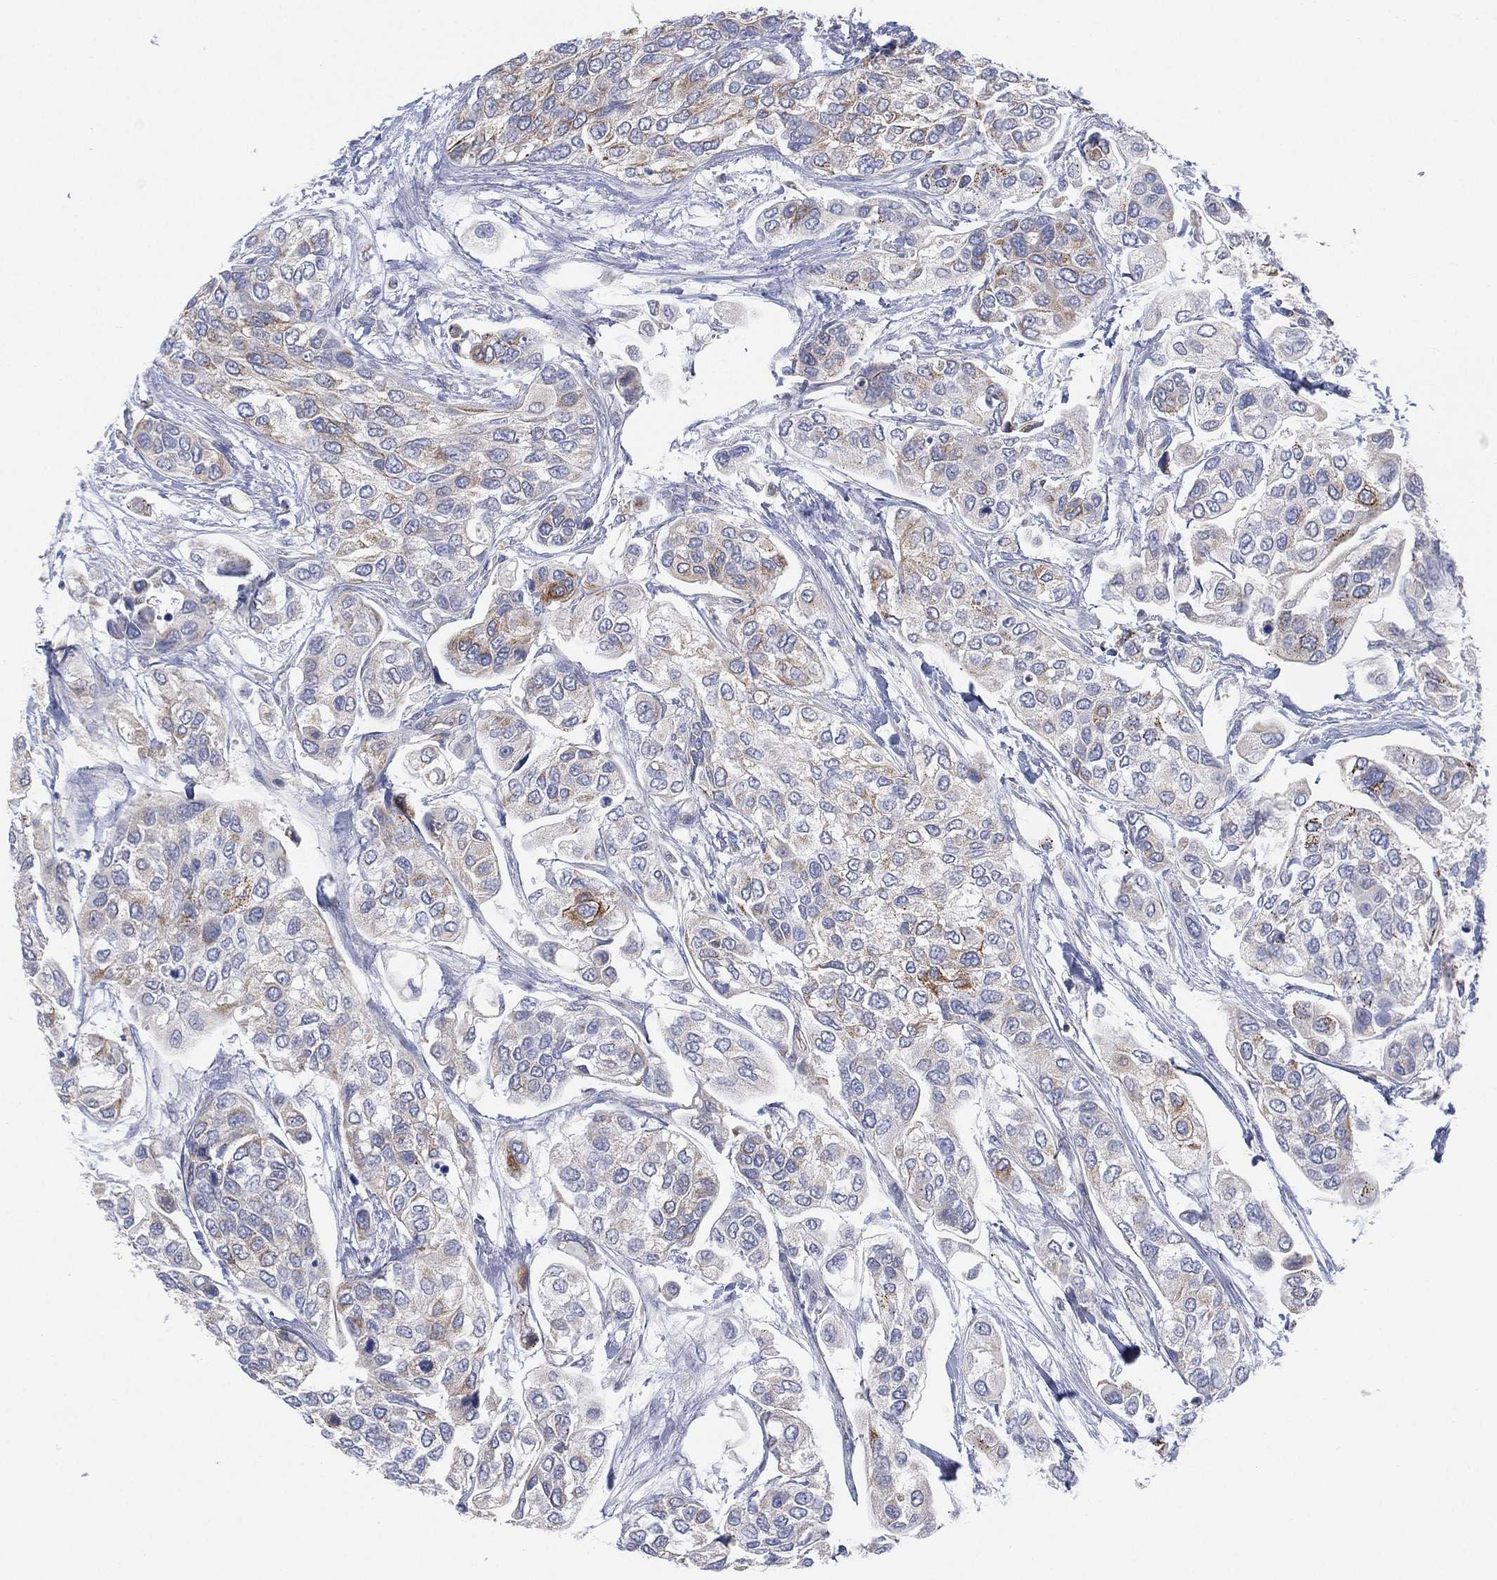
{"staining": {"intensity": "moderate", "quantity": "<25%", "location": "cytoplasmic/membranous"}, "tissue": "urothelial cancer", "cell_type": "Tumor cells", "image_type": "cancer", "snomed": [{"axis": "morphology", "description": "Urothelial carcinoma, High grade"}, {"axis": "topography", "description": "Urinary bladder"}], "caption": "Immunohistochemical staining of urothelial carcinoma (high-grade) exhibits moderate cytoplasmic/membranous protein staining in approximately <25% of tumor cells.", "gene": "INA", "patient": {"sex": "male", "age": 77}}